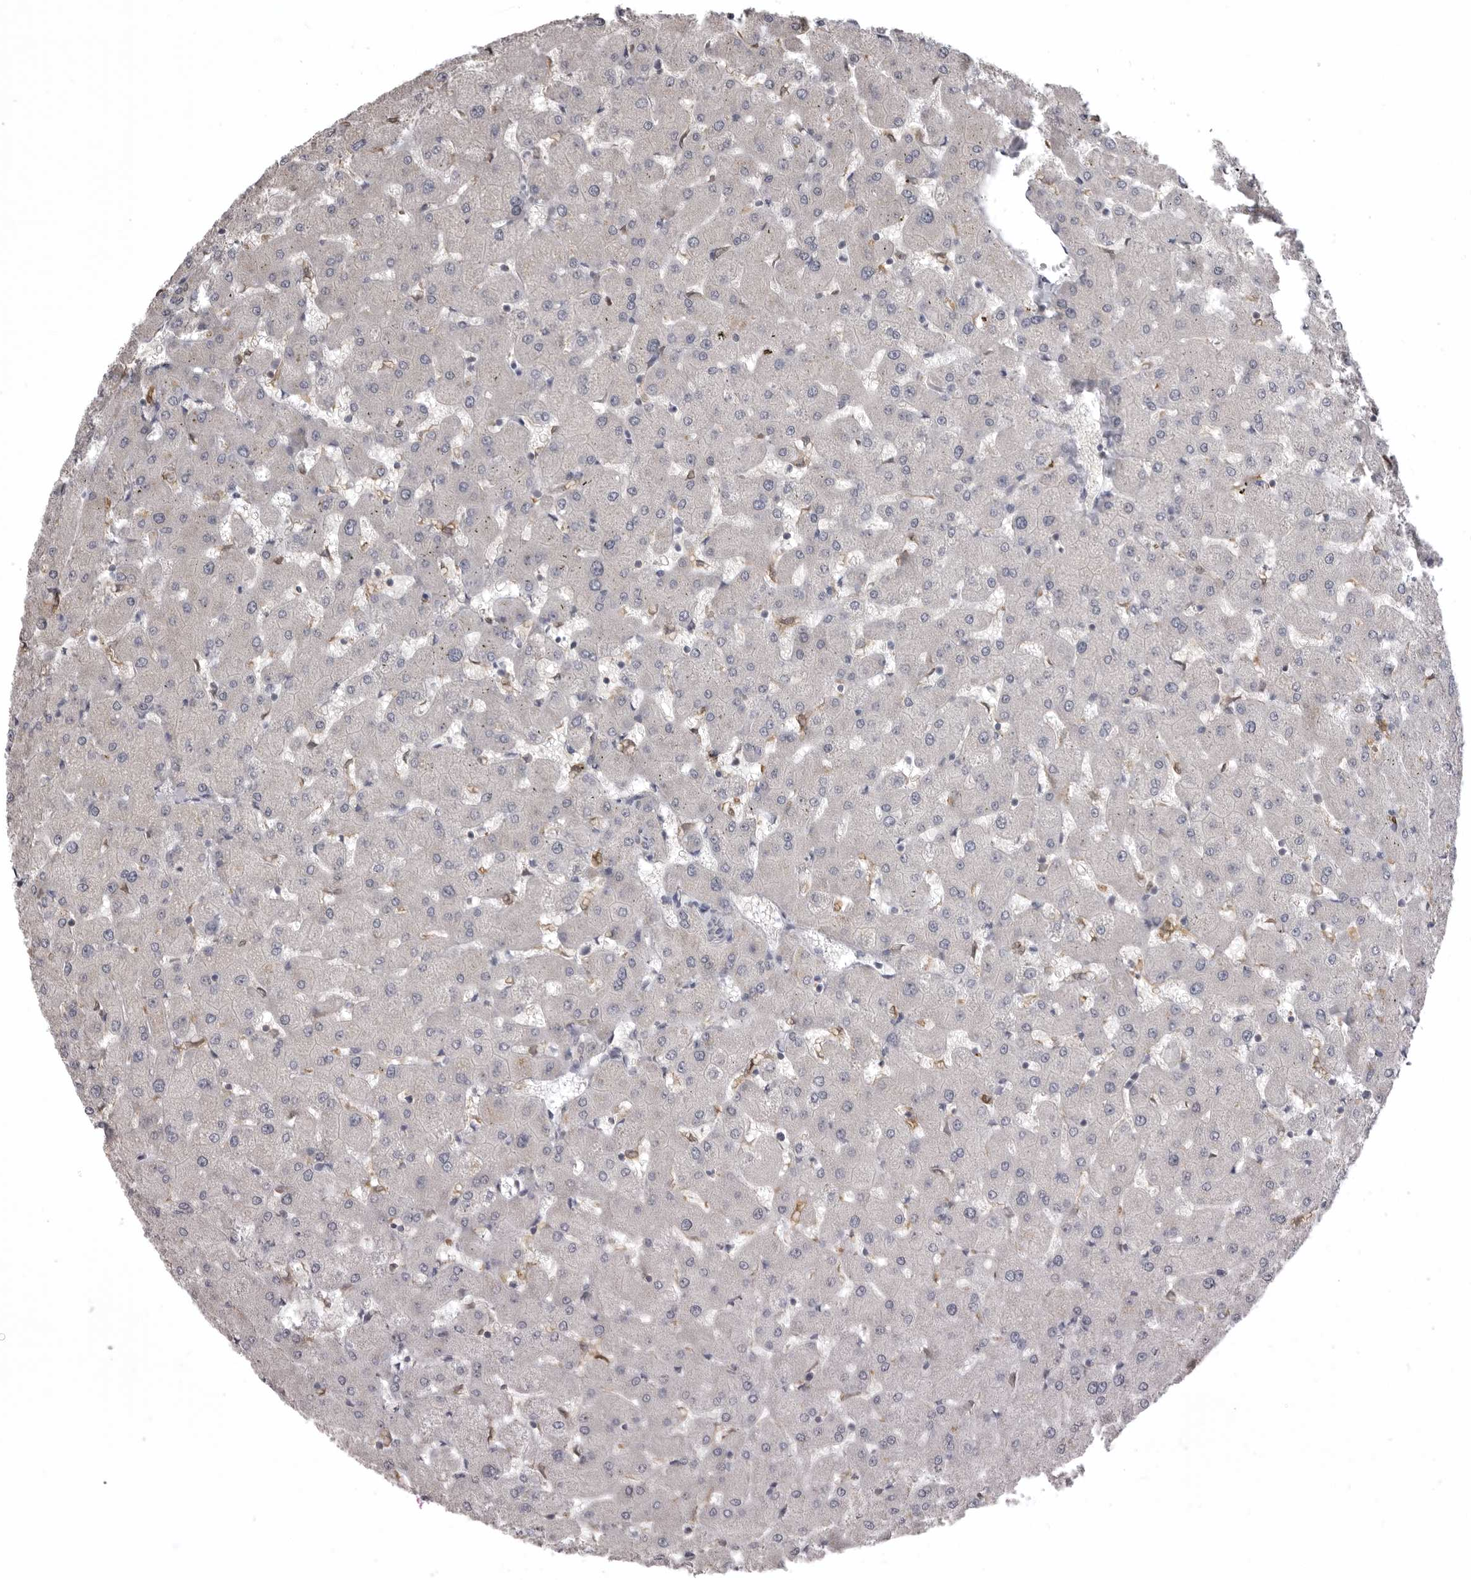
{"staining": {"intensity": "negative", "quantity": "none", "location": "none"}, "tissue": "liver", "cell_type": "Cholangiocytes", "image_type": "normal", "snomed": [{"axis": "morphology", "description": "Normal tissue, NOS"}, {"axis": "topography", "description": "Liver"}], "caption": "This is a photomicrograph of immunohistochemistry staining of unremarkable liver, which shows no positivity in cholangiocytes.", "gene": "NCEH1", "patient": {"sex": "female", "age": 63}}